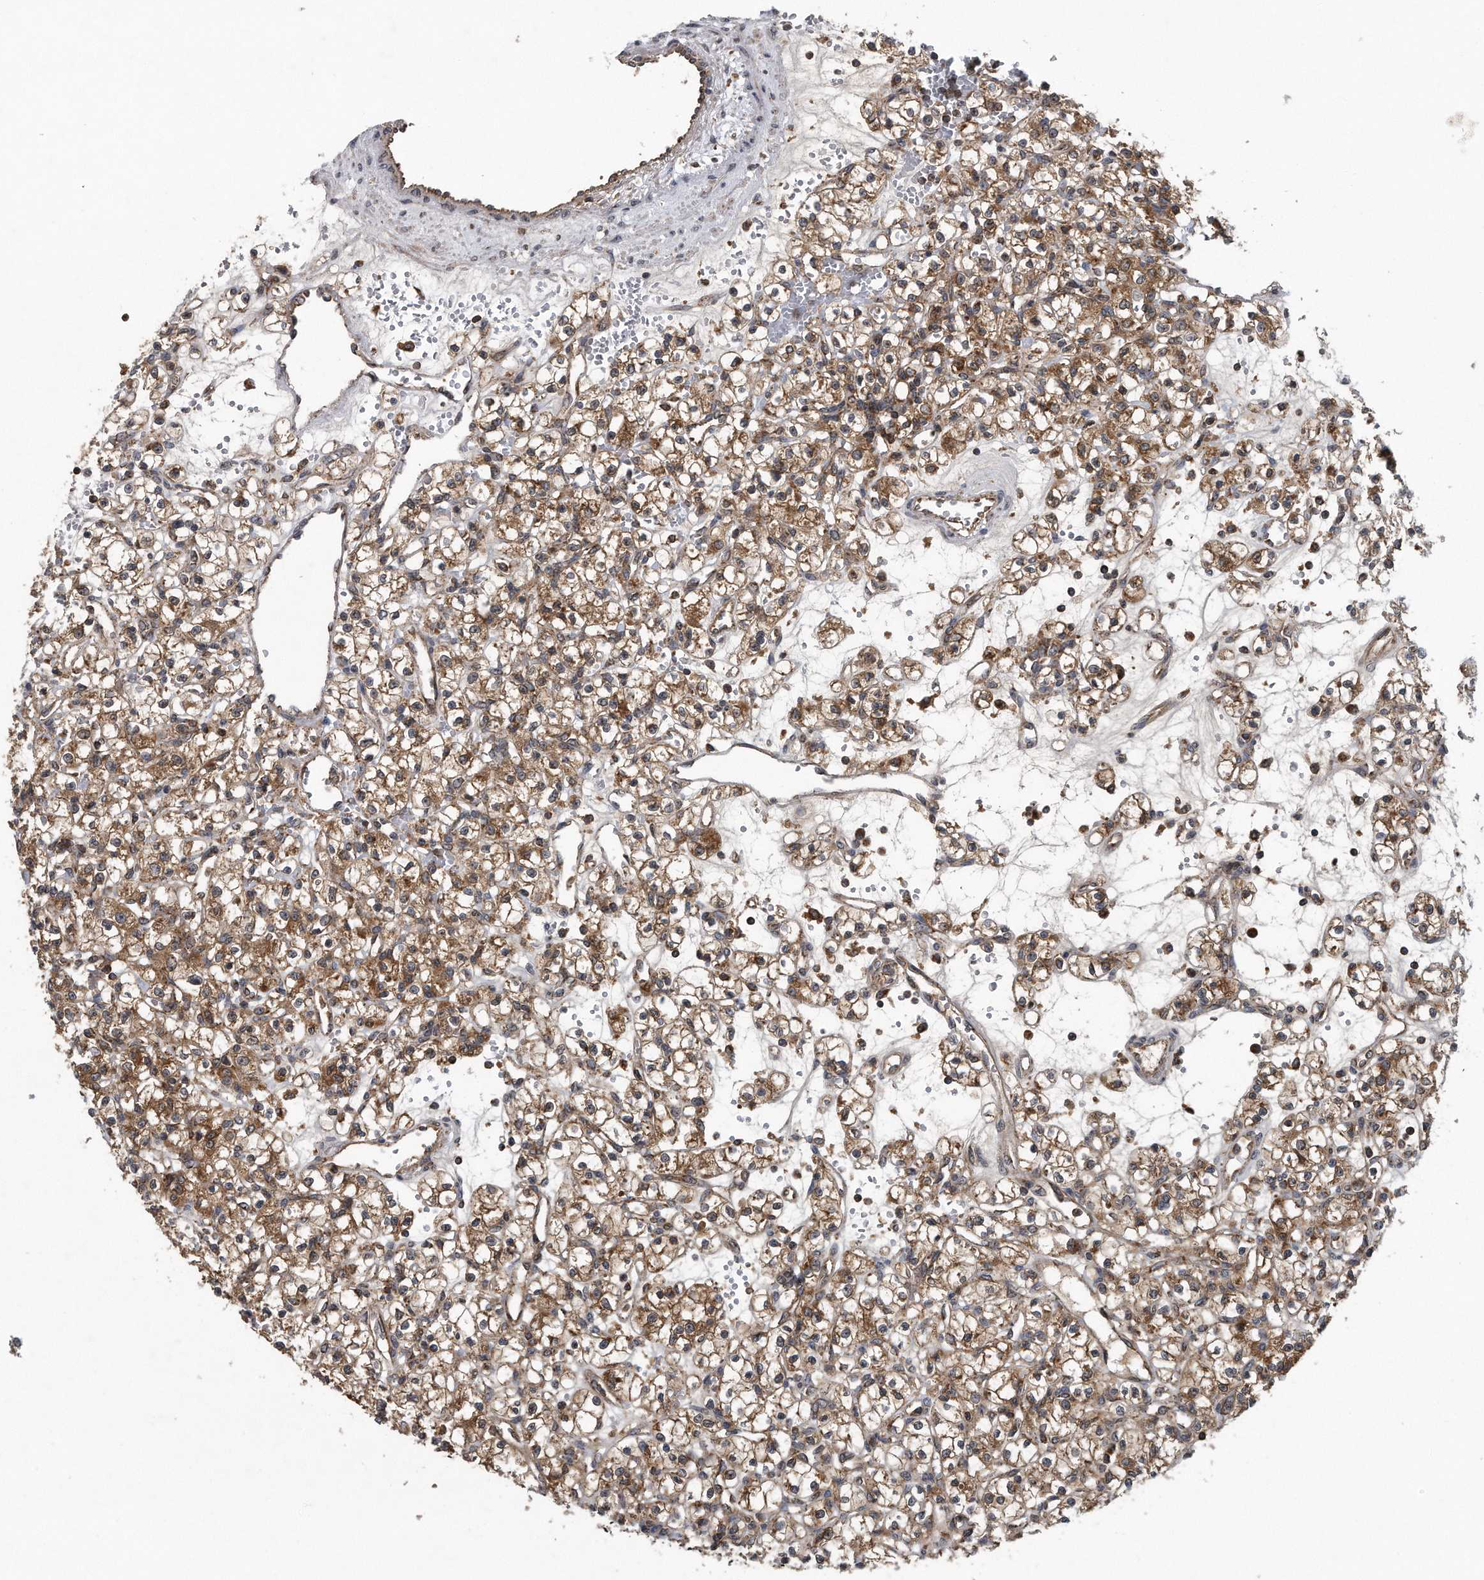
{"staining": {"intensity": "moderate", "quantity": ">75%", "location": "cytoplasmic/membranous"}, "tissue": "renal cancer", "cell_type": "Tumor cells", "image_type": "cancer", "snomed": [{"axis": "morphology", "description": "Adenocarcinoma, NOS"}, {"axis": "topography", "description": "Kidney"}], "caption": "High-power microscopy captured an immunohistochemistry (IHC) histopathology image of renal adenocarcinoma, revealing moderate cytoplasmic/membranous expression in approximately >75% of tumor cells. The staining is performed using DAB (3,3'-diaminobenzidine) brown chromogen to label protein expression. The nuclei are counter-stained blue using hematoxylin.", "gene": "ALPK2", "patient": {"sex": "female", "age": 59}}